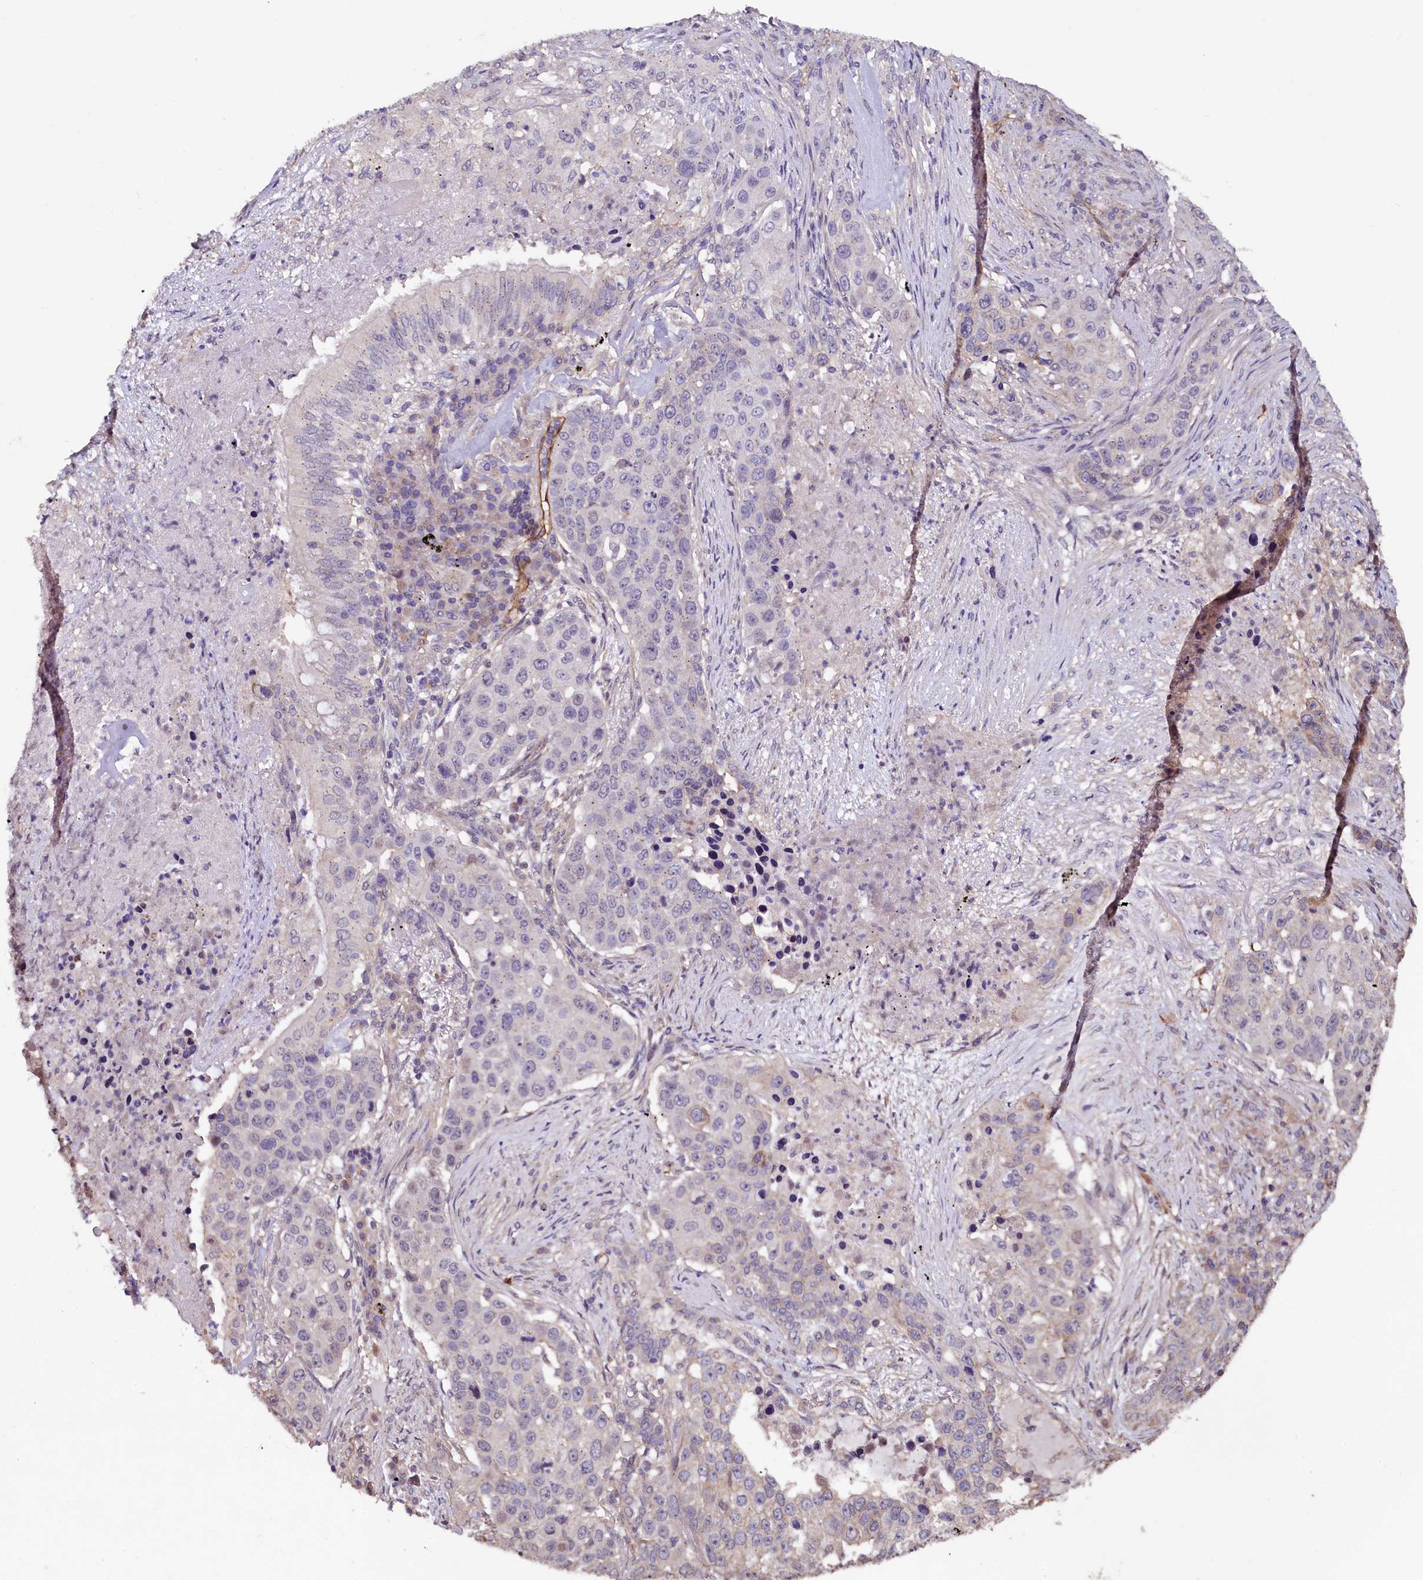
{"staining": {"intensity": "negative", "quantity": "none", "location": "none"}, "tissue": "lung cancer", "cell_type": "Tumor cells", "image_type": "cancer", "snomed": [{"axis": "morphology", "description": "Squamous cell carcinoma, NOS"}, {"axis": "topography", "description": "Lung"}], "caption": "Immunohistochemical staining of lung cancer demonstrates no significant expression in tumor cells.", "gene": "PALM", "patient": {"sex": "female", "age": 63}}